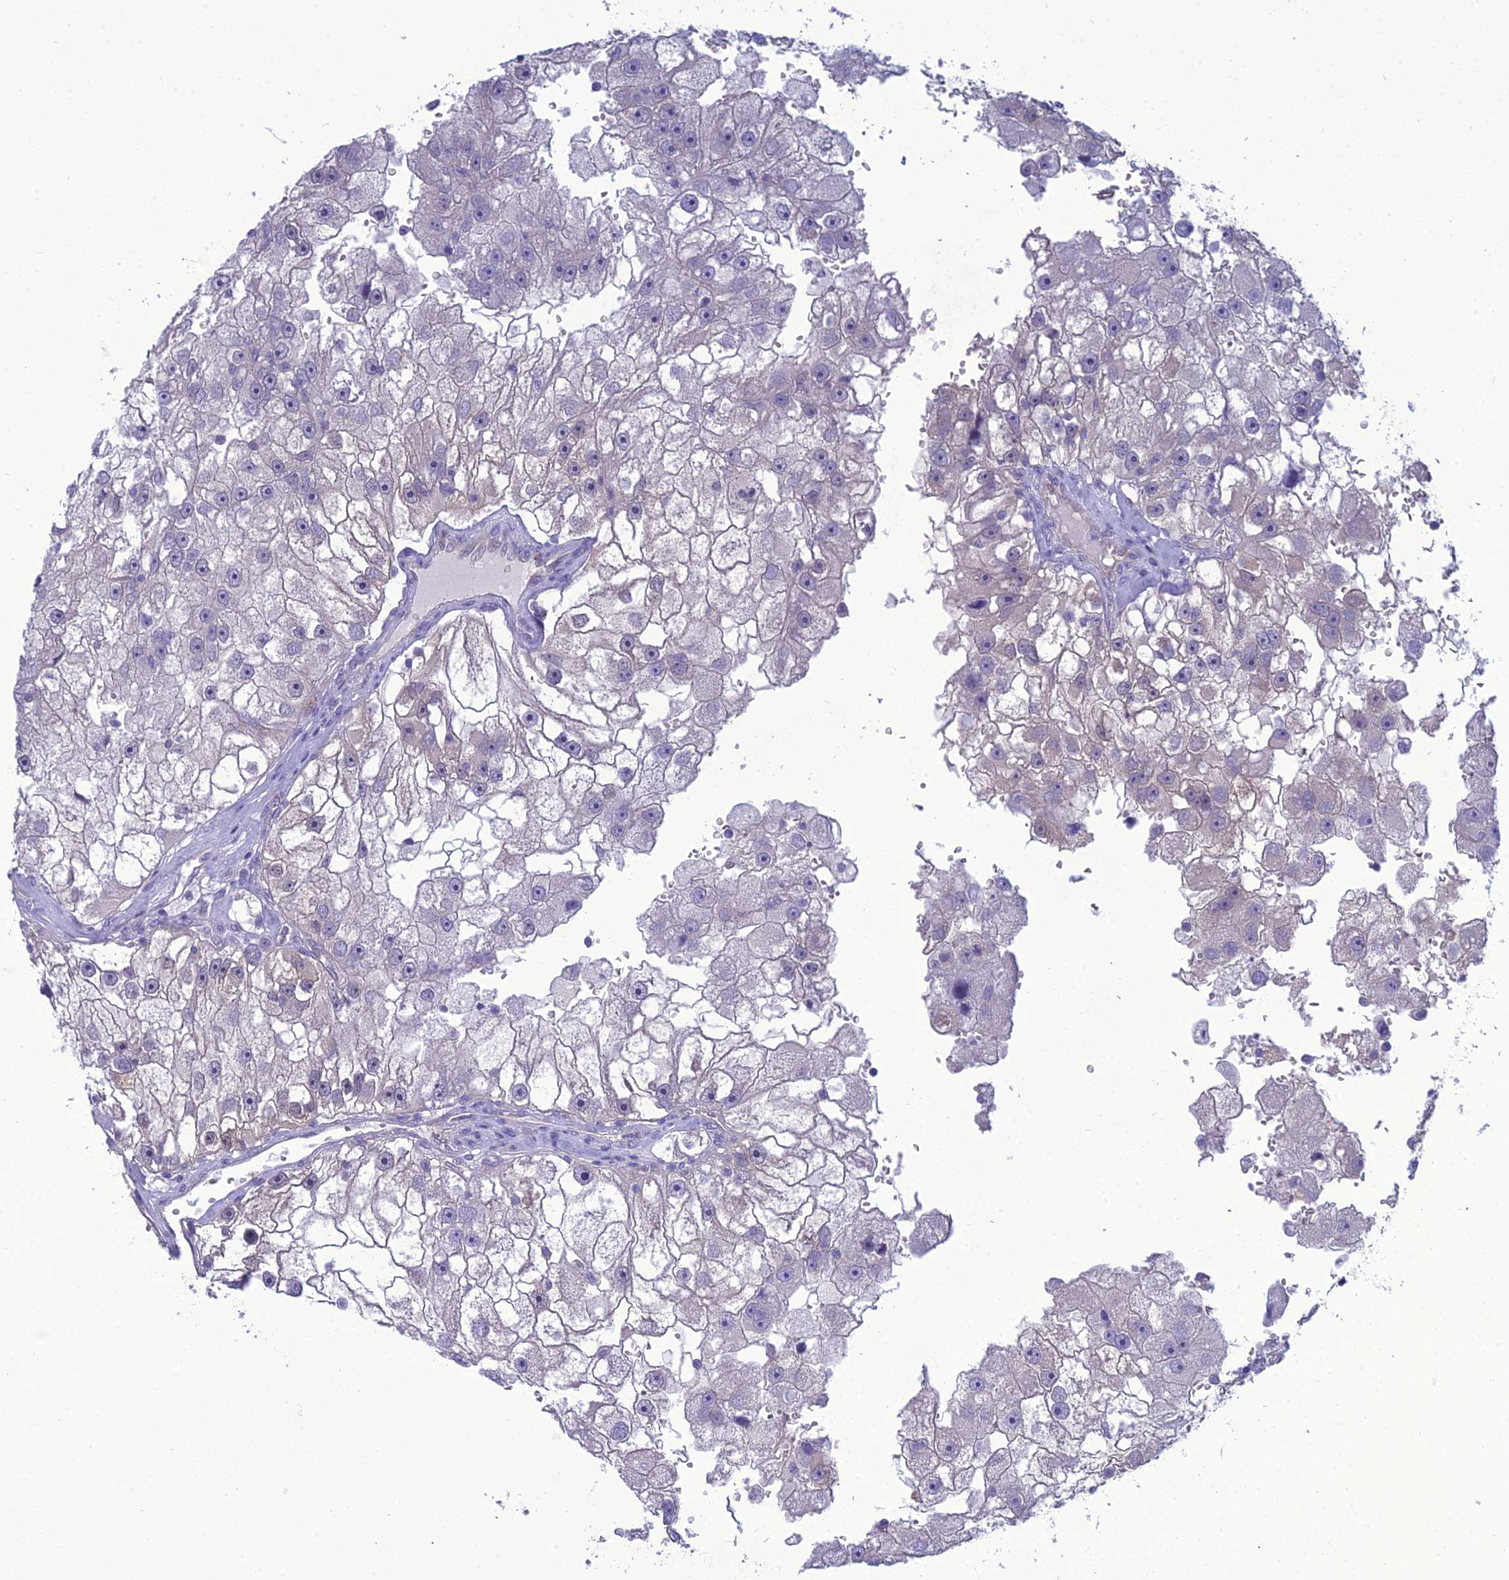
{"staining": {"intensity": "negative", "quantity": "none", "location": "none"}, "tissue": "renal cancer", "cell_type": "Tumor cells", "image_type": "cancer", "snomed": [{"axis": "morphology", "description": "Adenocarcinoma, NOS"}, {"axis": "topography", "description": "Kidney"}], "caption": "This is an IHC image of renal cancer (adenocarcinoma). There is no staining in tumor cells.", "gene": "GNPNAT1", "patient": {"sex": "male", "age": 63}}